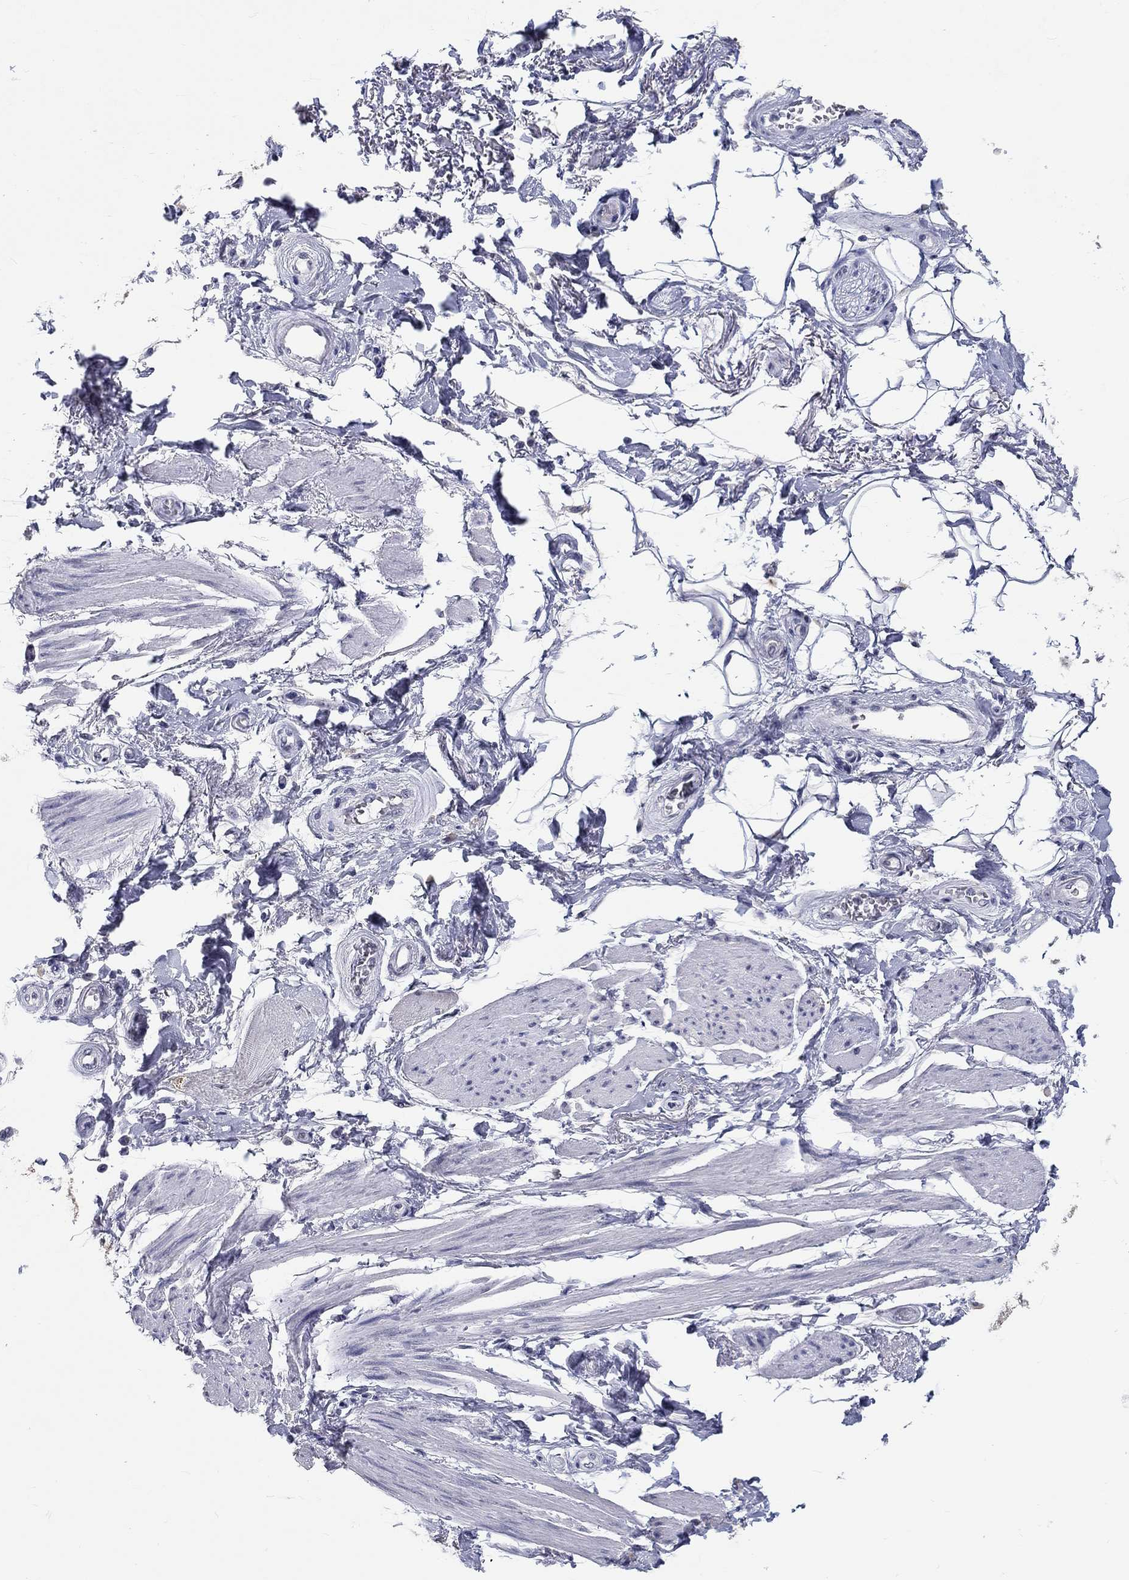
{"staining": {"intensity": "negative", "quantity": "none", "location": "none"}, "tissue": "adipose tissue", "cell_type": "Adipocytes", "image_type": "normal", "snomed": [{"axis": "morphology", "description": "Normal tissue, NOS"}, {"axis": "topography", "description": "Skeletal muscle"}, {"axis": "topography", "description": "Anal"}, {"axis": "topography", "description": "Peripheral nerve tissue"}], "caption": "The immunohistochemistry (IHC) photomicrograph has no significant positivity in adipocytes of adipose tissue. Brightfield microscopy of immunohistochemistry stained with DAB (3,3'-diaminobenzidine) (brown) and hematoxylin (blue), captured at high magnification.", "gene": "GRIN1", "patient": {"sex": "male", "age": 53}}